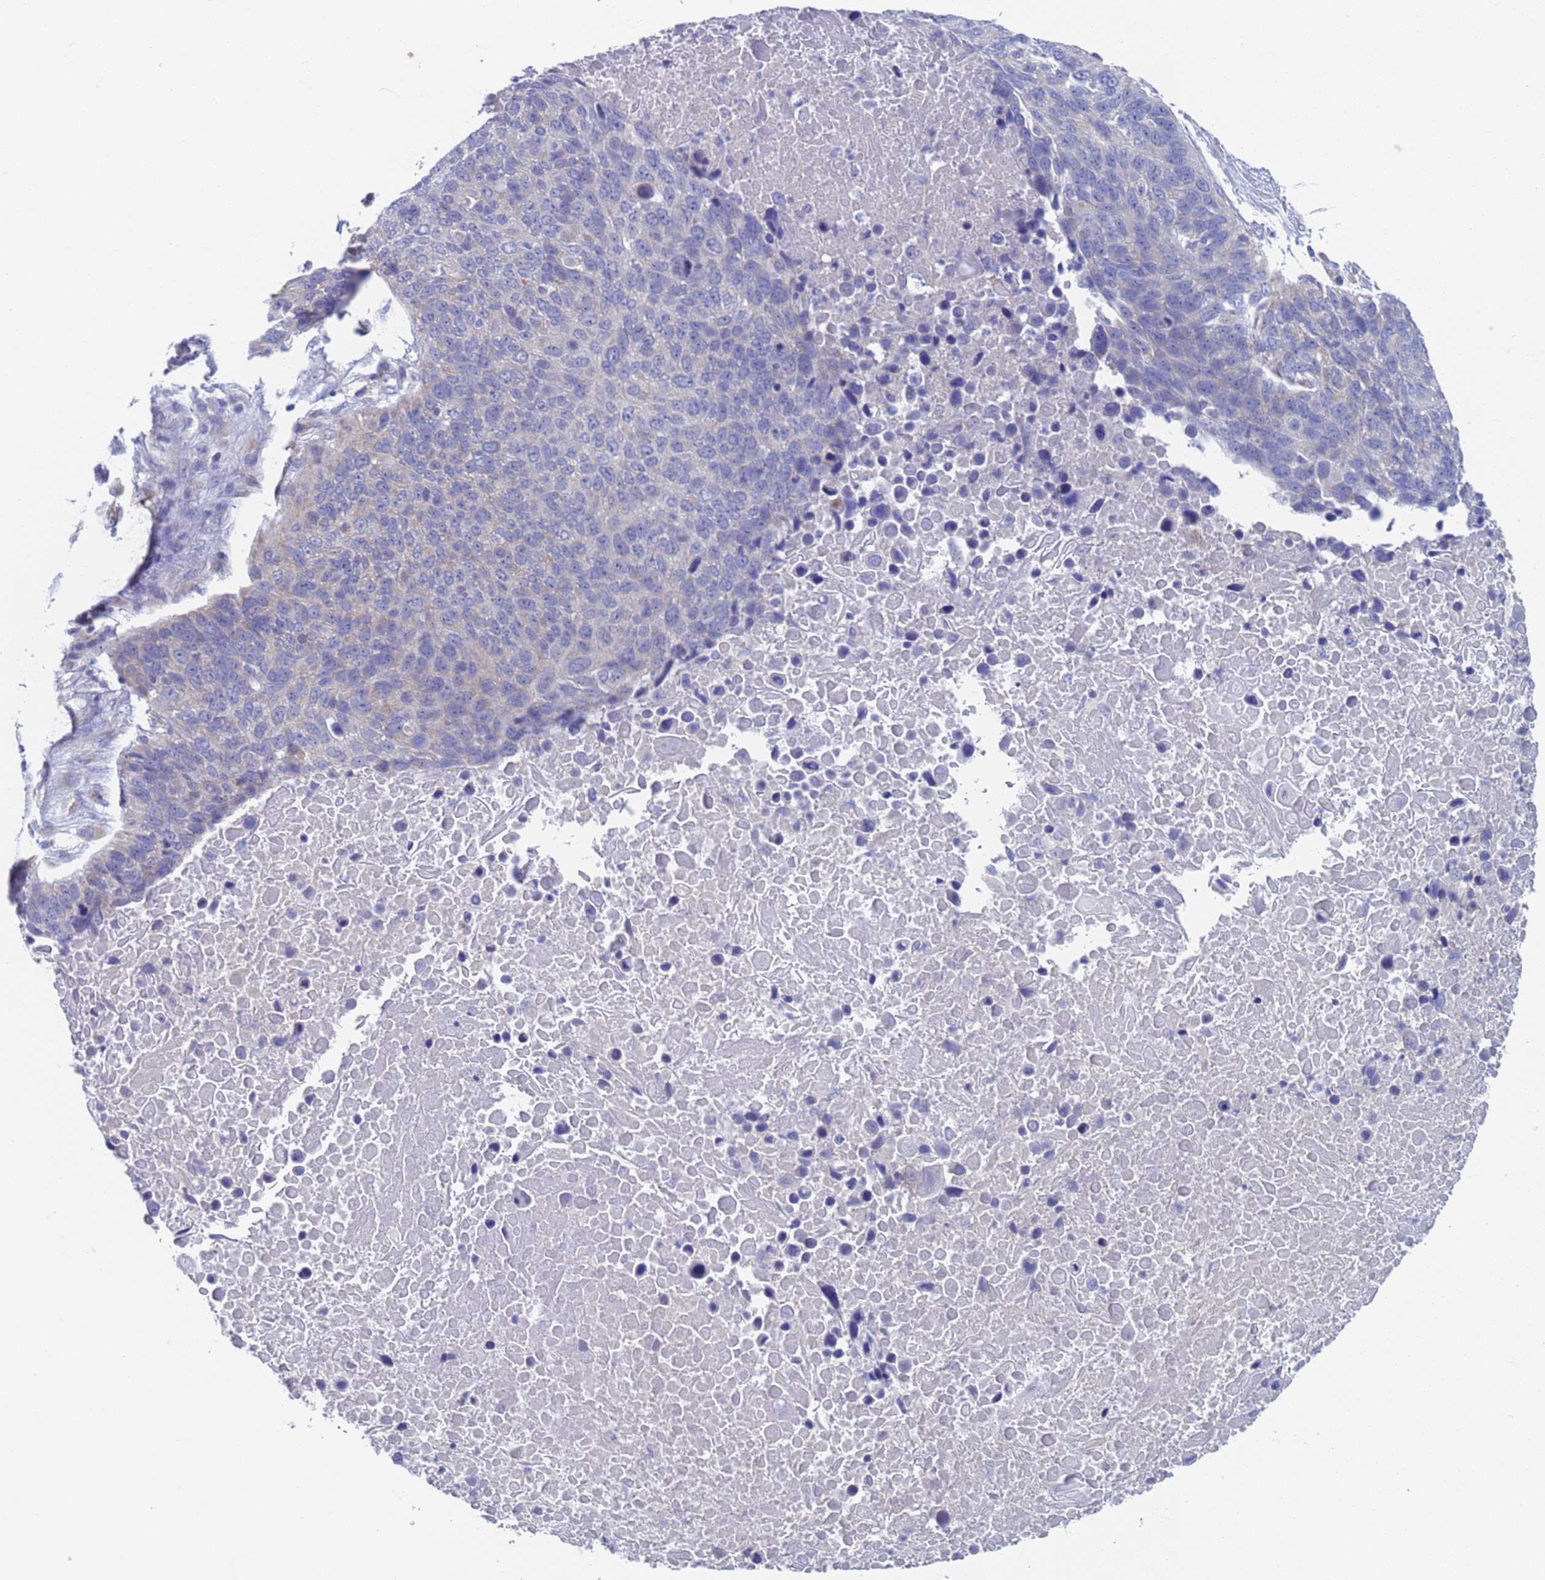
{"staining": {"intensity": "negative", "quantity": "none", "location": "none"}, "tissue": "lung cancer", "cell_type": "Tumor cells", "image_type": "cancer", "snomed": [{"axis": "morphology", "description": "Normal tissue, NOS"}, {"axis": "morphology", "description": "Squamous cell carcinoma, NOS"}, {"axis": "topography", "description": "Lymph node"}, {"axis": "topography", "description": "Lung"}], "caption": "Tumor cells show no significant positivity in squamous cell carcinoma (lung).", "gene": "PET117", "patient": {"sex": "male", "age": 66}}